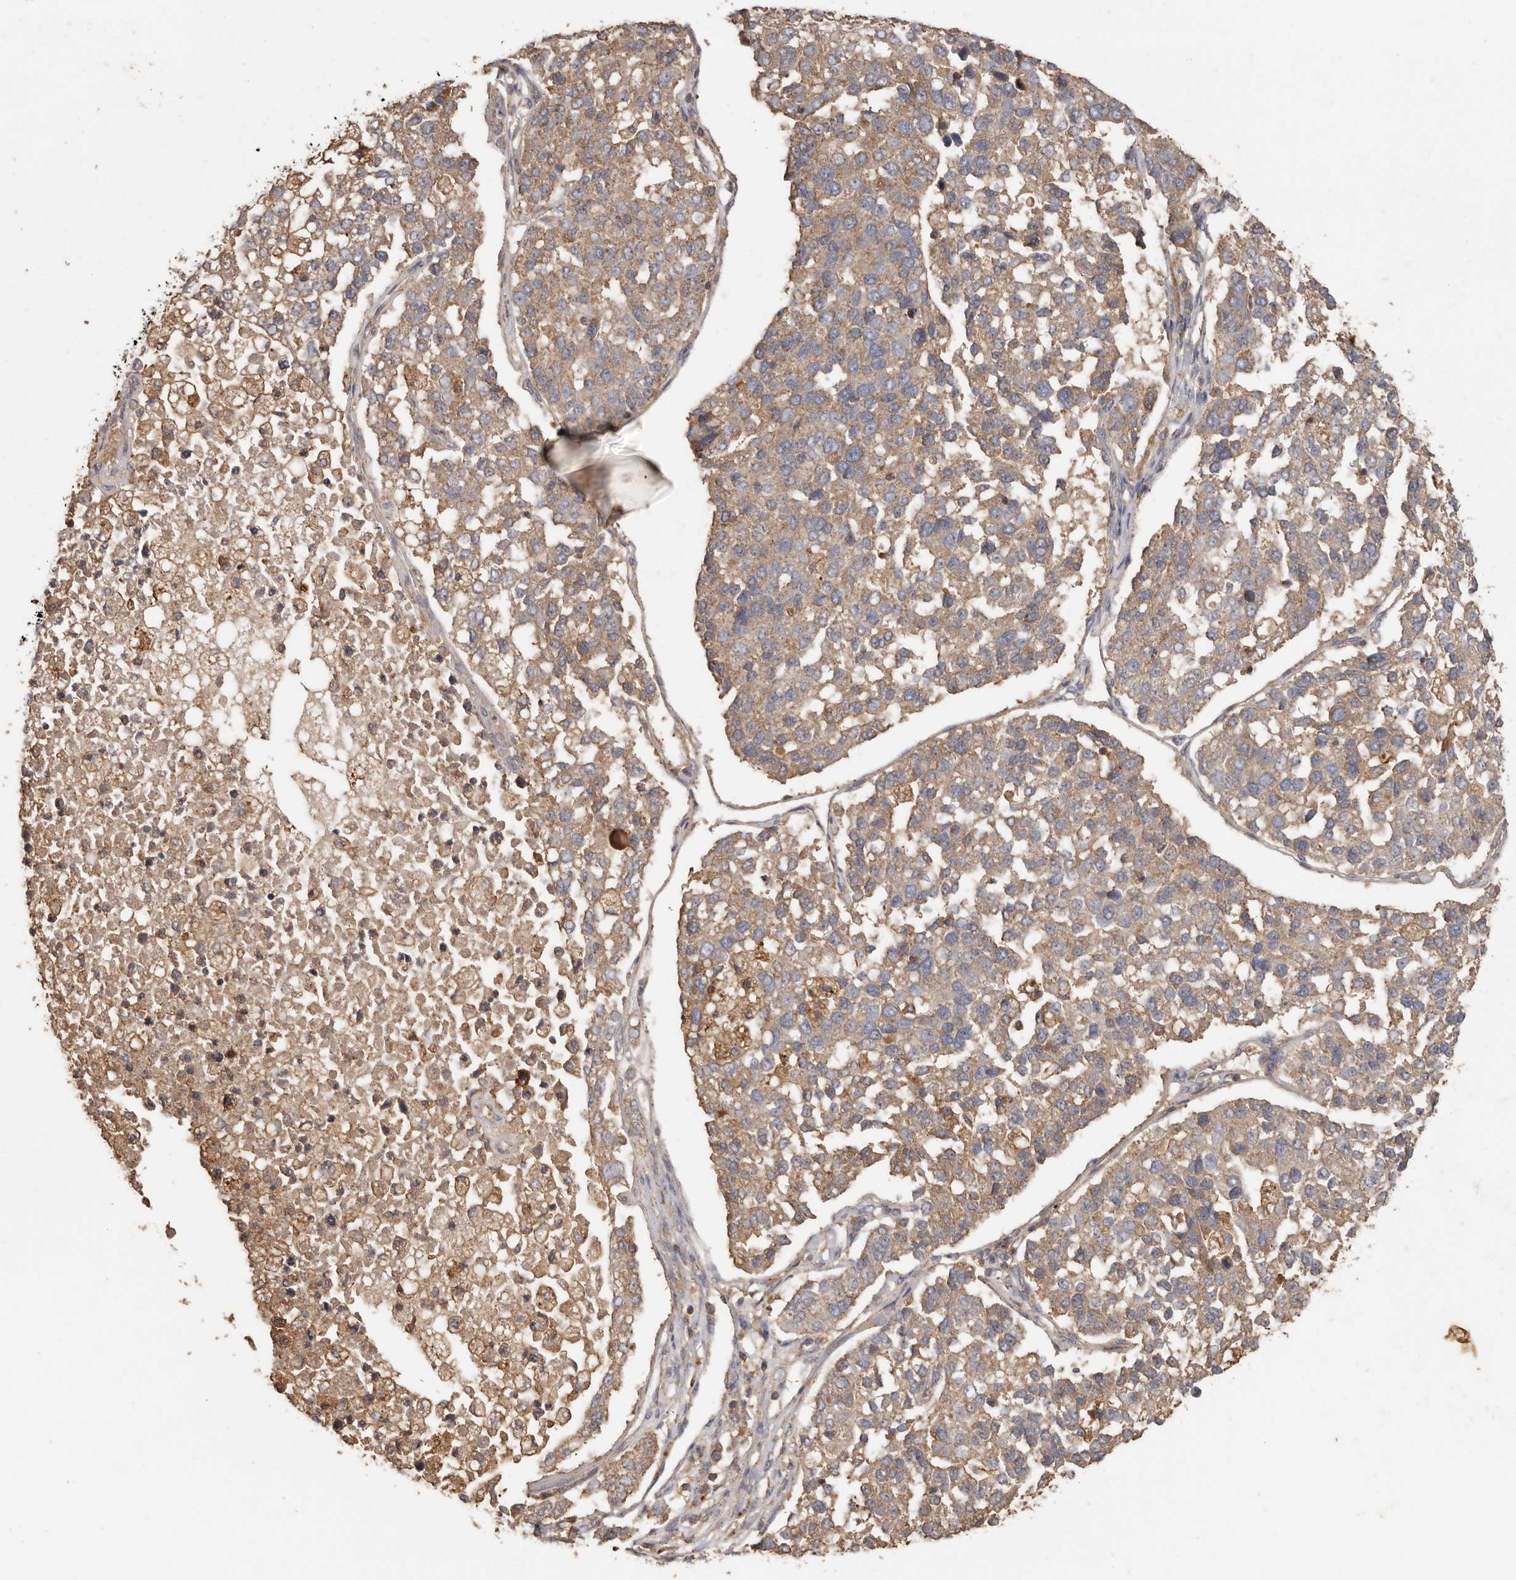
{"staining": {"intensity": "moderate", "quantity": ">75%", "location": "cytoplasmic/membranous"}, "tissue": "pancreatic cancer", "cell_type": "Tumor cells", "image_type": "cancer", "snomed": [{"axis": "morphology", "description": "Adenocarcinoma, NOS"}, {"axis": "topography", "description": "Pancreas"}], "caption": "Immunohistochemistry photomicrograph of neoplastic tissue: pancreatic cancer (adenocarcinoma) stained using immunohistochemistry (IHC) displays medium levels of moderate protein expression localized specifically in the cytoplasmic/membranous of tumor cells, appearing as a cytoplasmic/membranous brown color.", "gene": "RWDD1", "patient": {"sex": "female", "age": 61}}